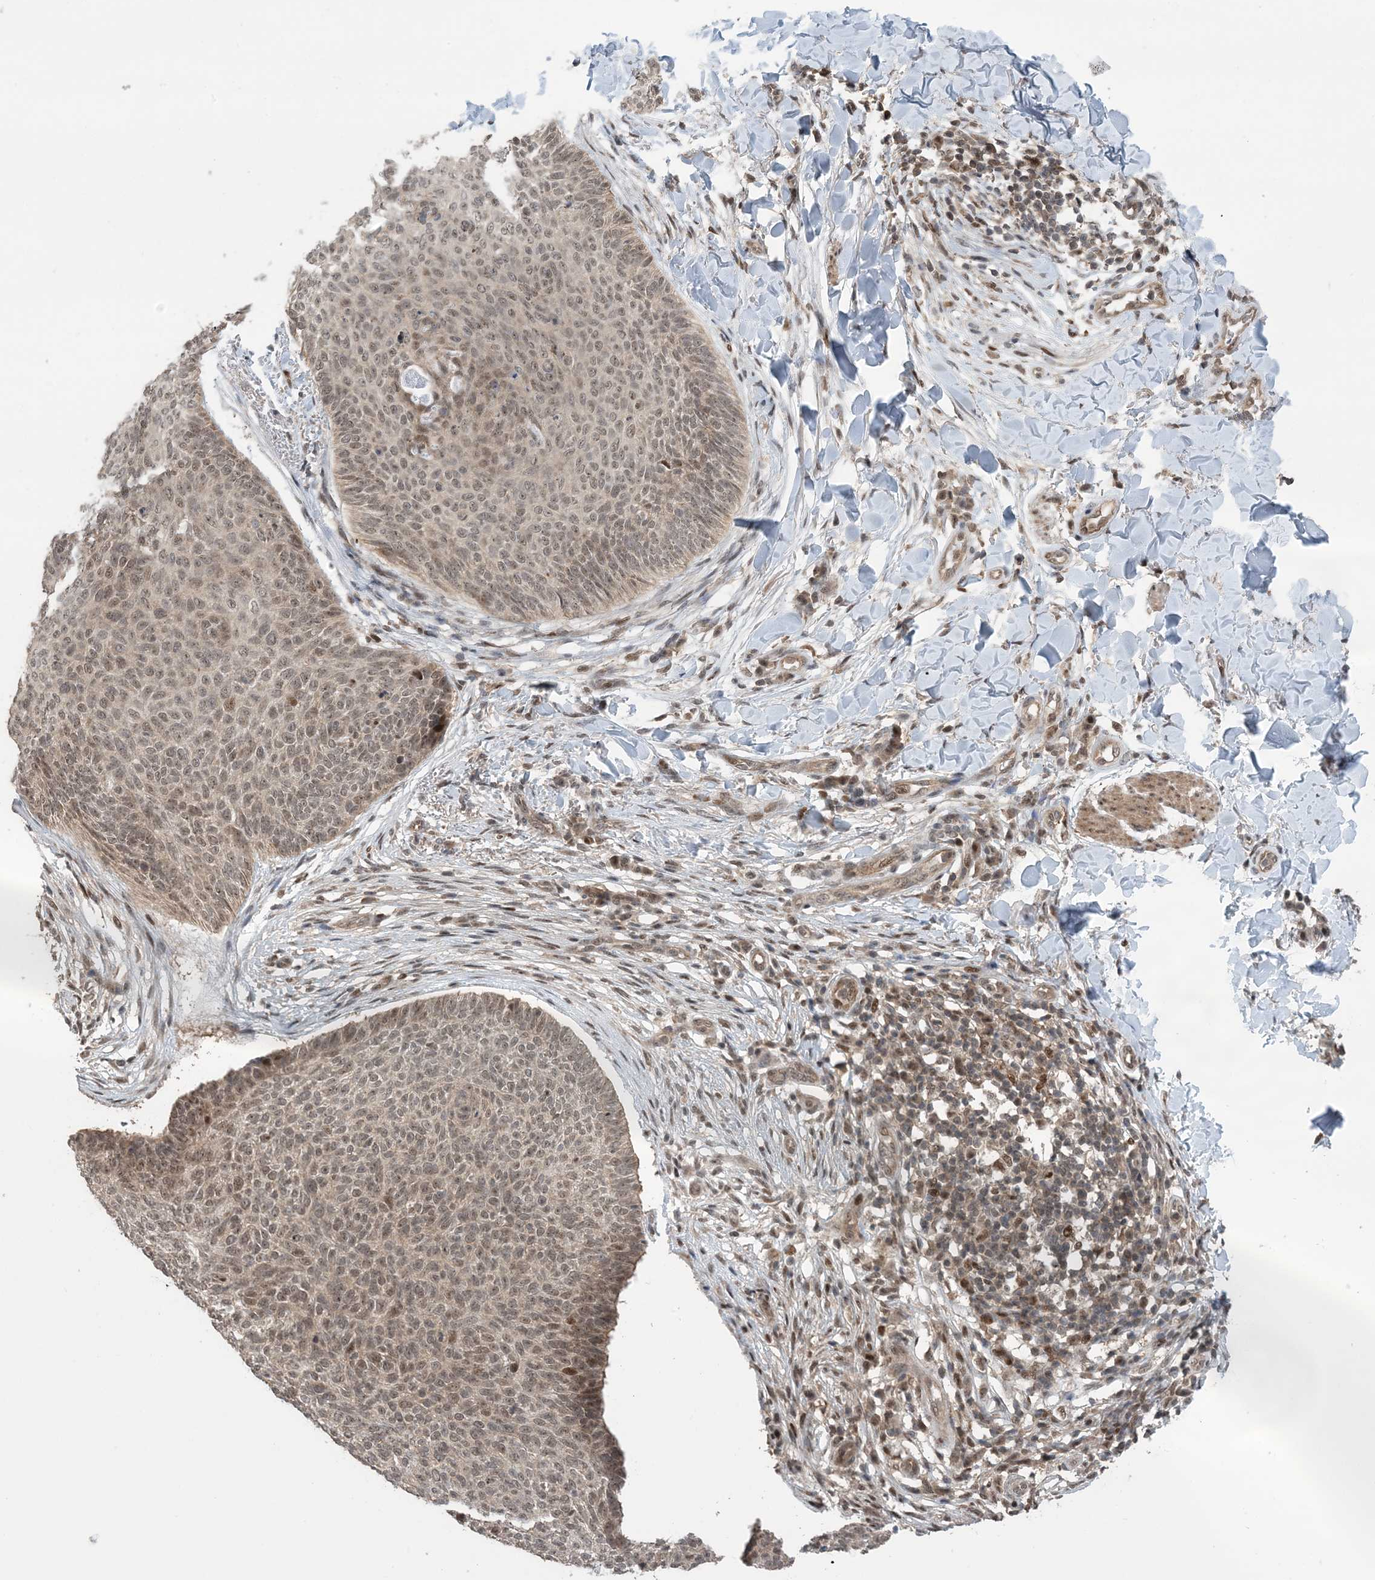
{"staining": {"intensity": "moderate", "quantity": ">75%", "location": "nuclear"}, "tissue": "skin cancer", "cell_type": "Tumor cells", "image_type": "cancer", "snomed": [{"axis": "morphology", "description": "Normal tissue, NOS"}, {"axis": "morphology", "description": "Basal cell carcinoma"}, {"axis": "topography", "description": "Skin"}], "caption": "This image reveals skin cancer stained with IHC to label a protein in brown. The nuclear of tumor cells show moderate positivity for the protein. Nuclei are counter-stained blue.", "gene": "ZNF710", "patient": {"sex": "male", "age": 50}}